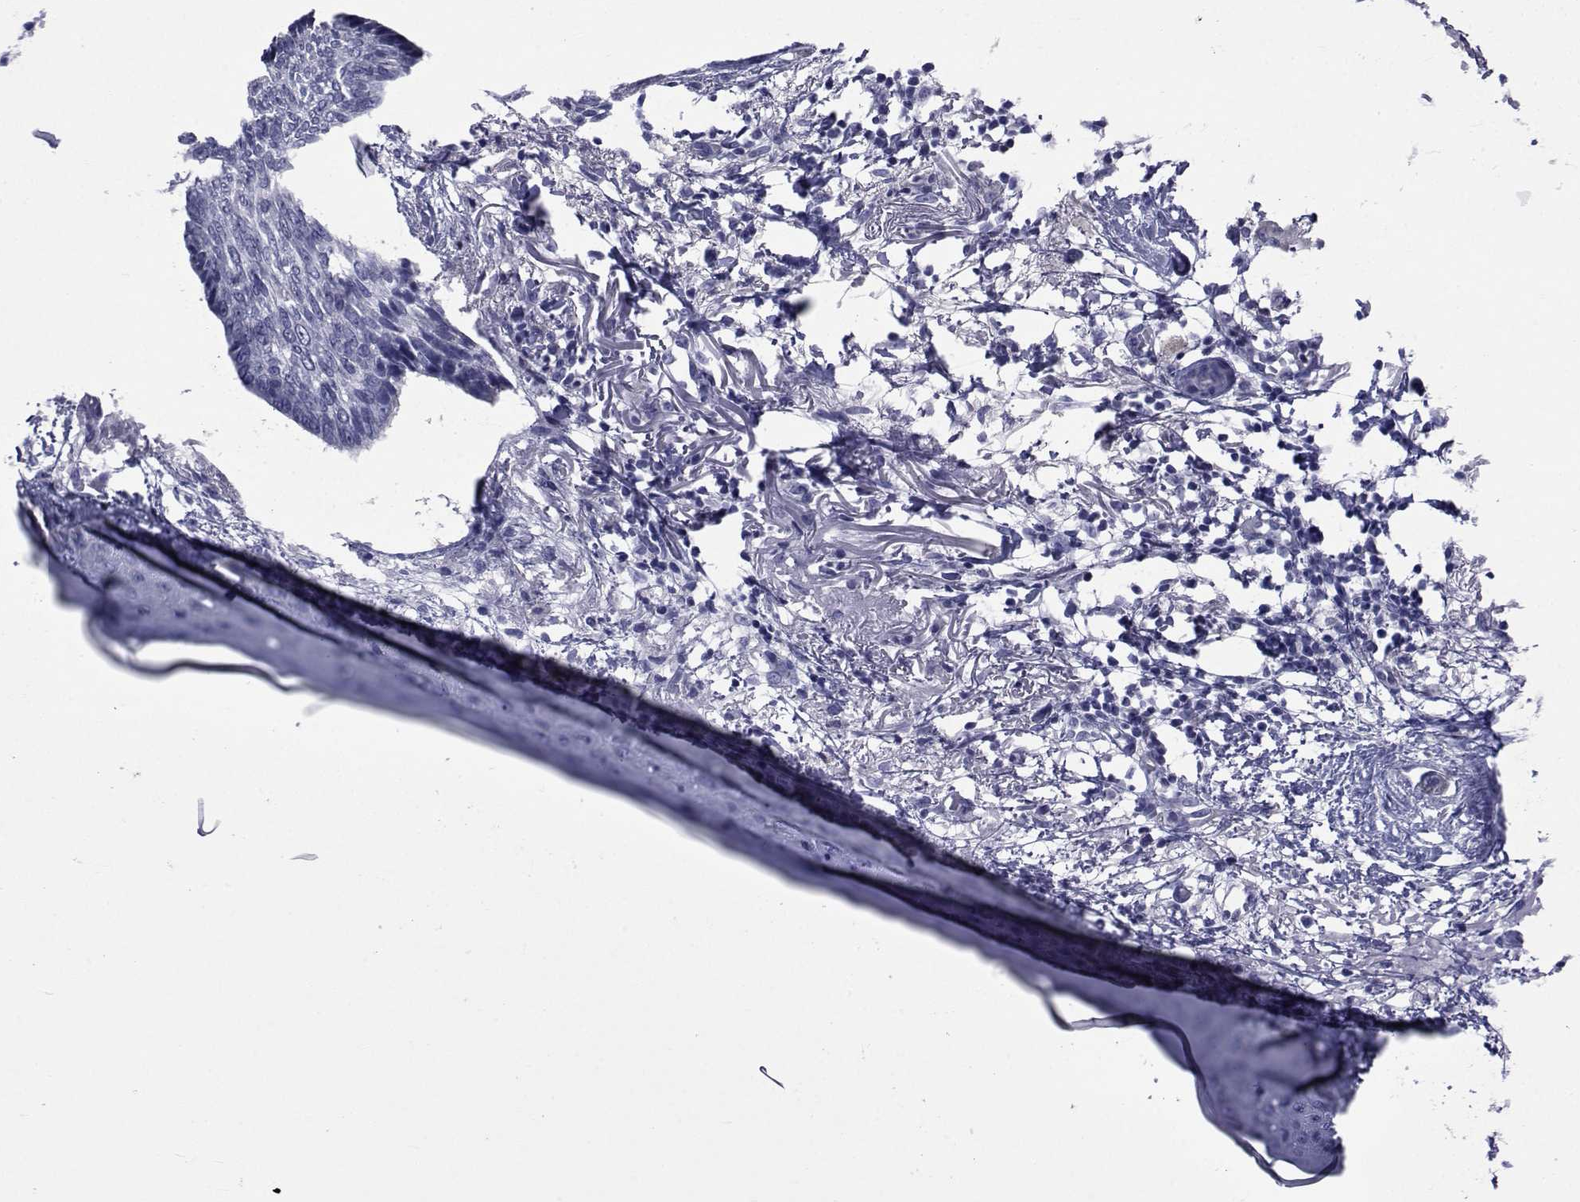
{"staining": {"intensity": "negative", "quantity": "none", "location": "none"}, "tissue": "skin cancer", "cell_type": "Tumor cells", "image_type": "cancer", "snomed": [{"axis": "morphology", "description": "Normal tissue, NOS"}, {"axis": "morphology", "description": "Basal cell carcinoma"}, {"axis": "topography", "description": "Skin"}], "caption": "An IHC photomicrograph of skin cancer (basal cell carcinoma) is shown. There is no staining in tumor cells of skin cancer (basal cell carcinoma). The staining is performed using DAB (3,3'-diaminobenzidine) brown chromogen with nuclei counter-stained in using hematoxylin.", "gene": "ROPN1", "patient": {"sex": "male", "age": 84}}